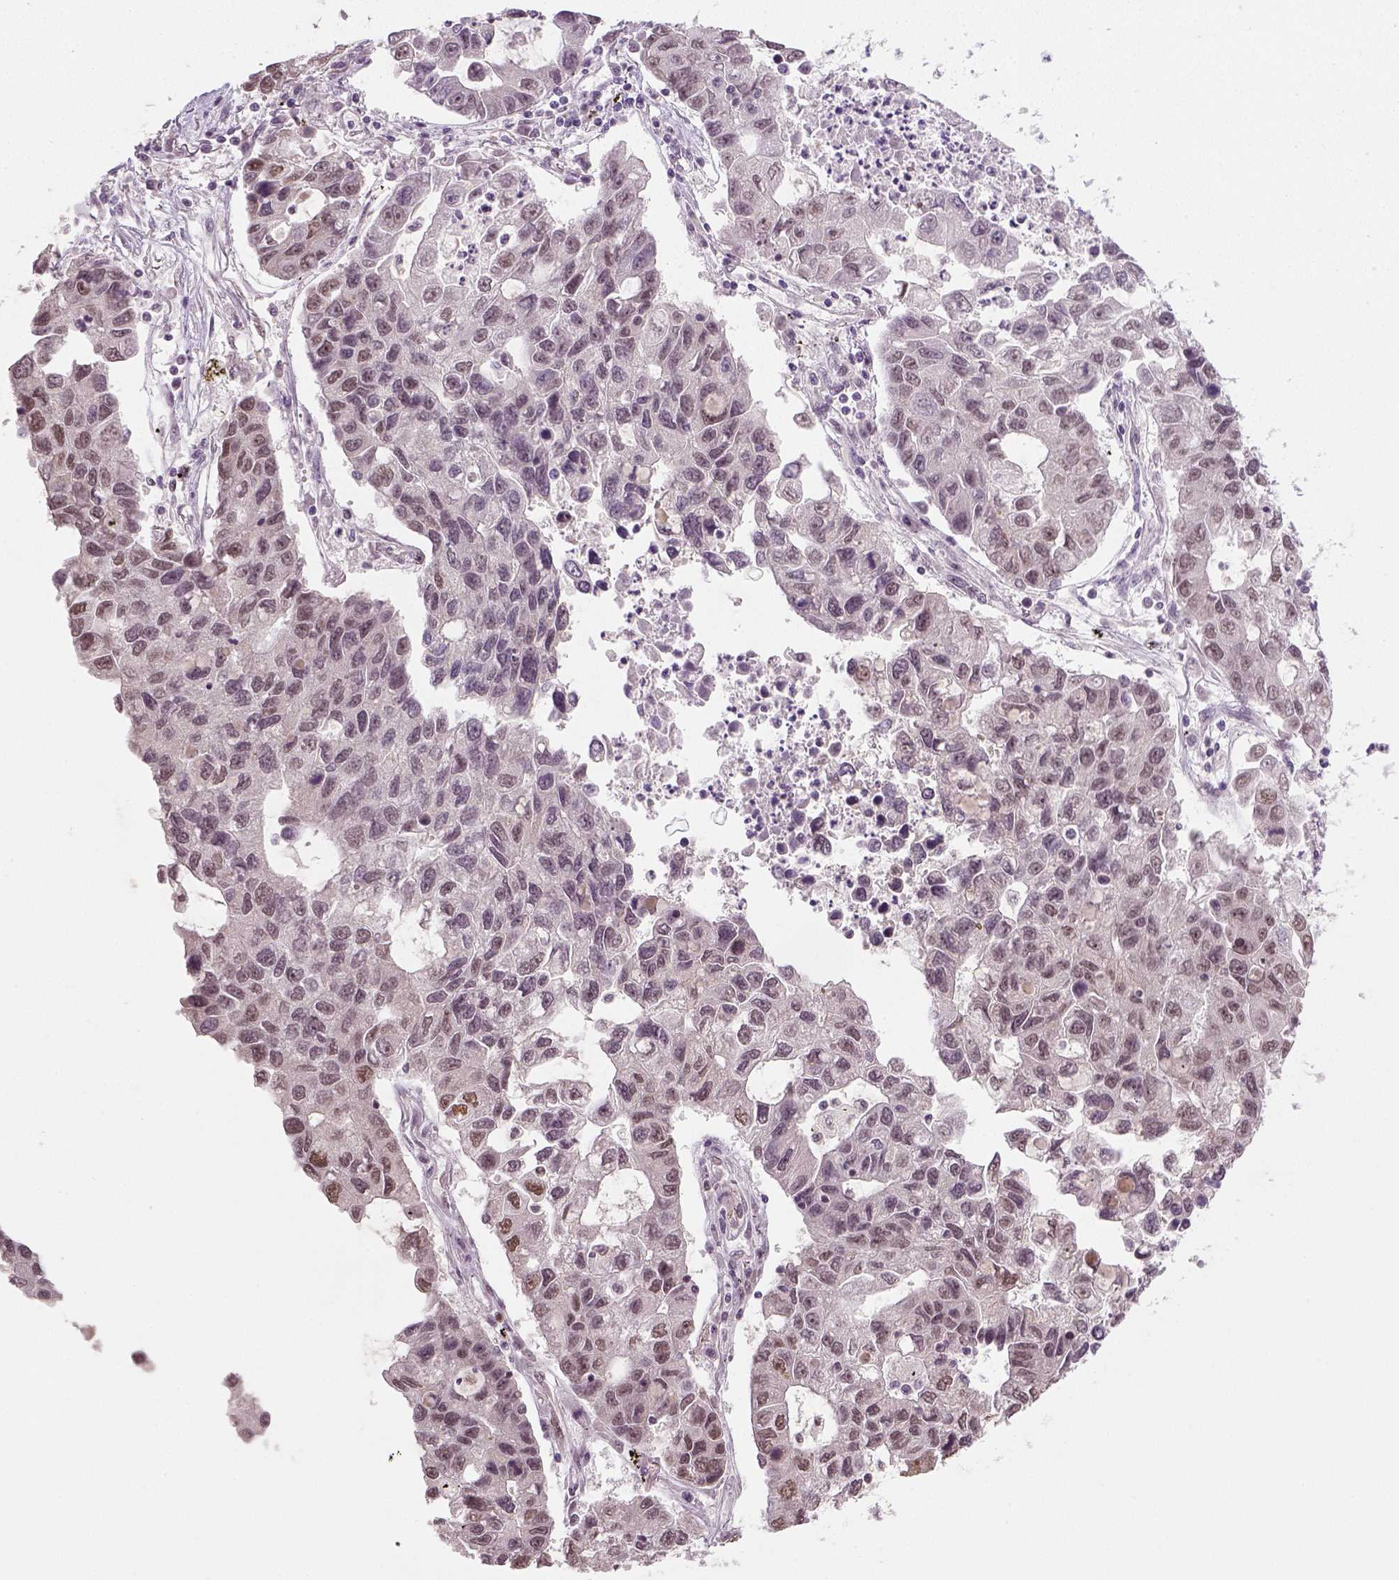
{"staining": {"intensity": "weak", "quantity": "25%-75%", "location": "nuclear"}, "tissue": "lung cancer", "cell_type": "Tumor cells", "image_type": "cancer", "snomed": [{"axis": "morphology", "description": "Adenocarcinoma, NOS"}, {"axis": "topography", "description": "Bronchus"}, {"axis": "topography", "description": "Lung"}], "caption": "Adenocarcinoma (lung) stained for a protein (brown) exhibits weak nuclear positive positivity in about 25%-75% of tumor cells.", "gene": "FANCE", "patient": {"sex": "female", "age": 51}}